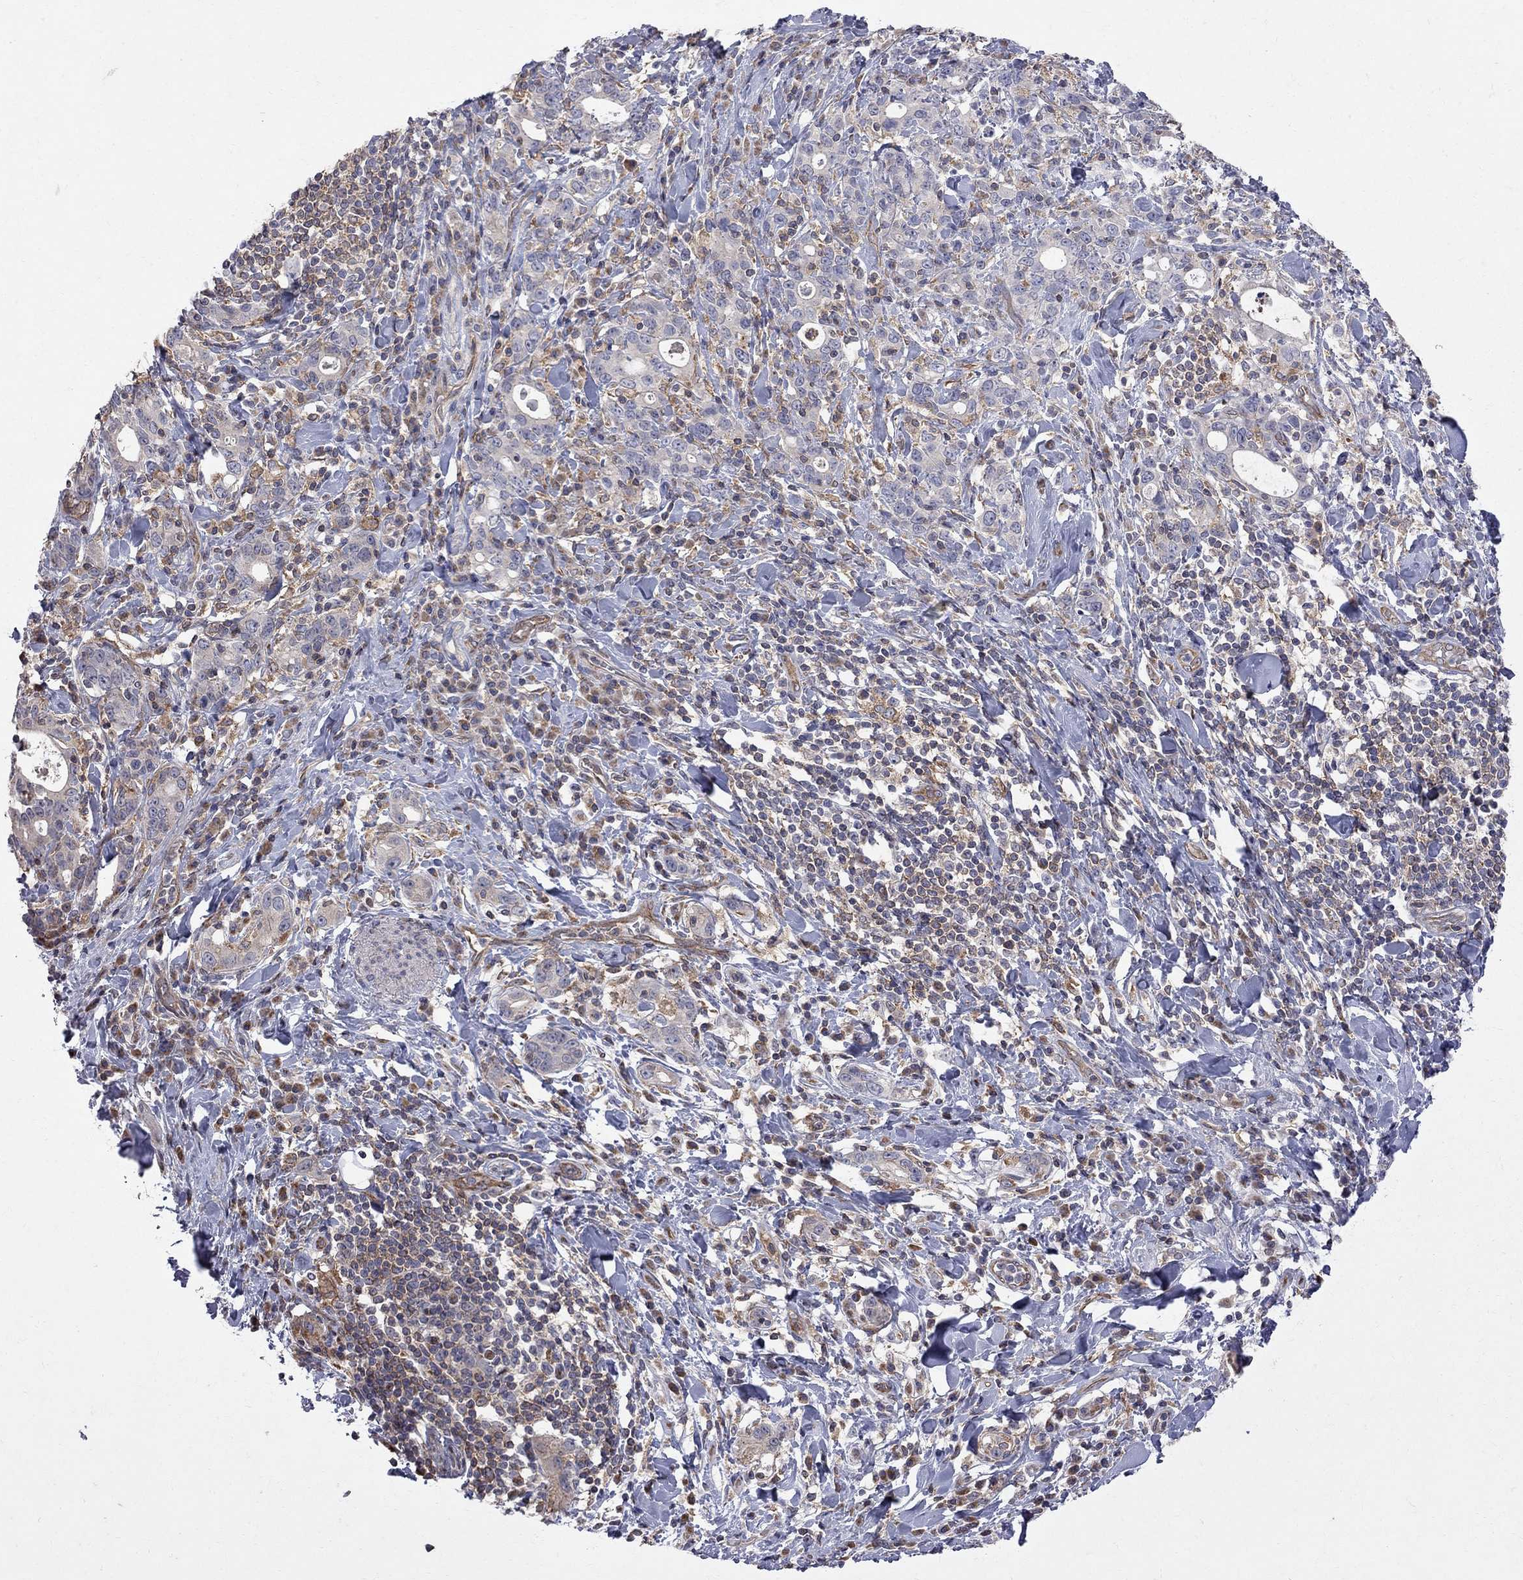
{"staining": {"intensity": "negative", "quantity": "none", "location": "none"}, "tissue": "stomach cancer", "cell_type": "Tumor cells", "image_type": "cancer", "snomed": [{"axis": "morphology", "description": "Adenocarcinoma, NOS"}, {"axis": "topography", "description": "Stomach"}], "caption": "The histopathology image shows no significant expression in tumor cells of stomach cancer (adenocarcinoma). Brightfield microscopy of immunohistochemistry (IHC) stained with DAB (brown) and hematoxylin (blue), captured at high magnification.", "gene": "ABI3", "patient": {"sex": "male", "age": 79}}